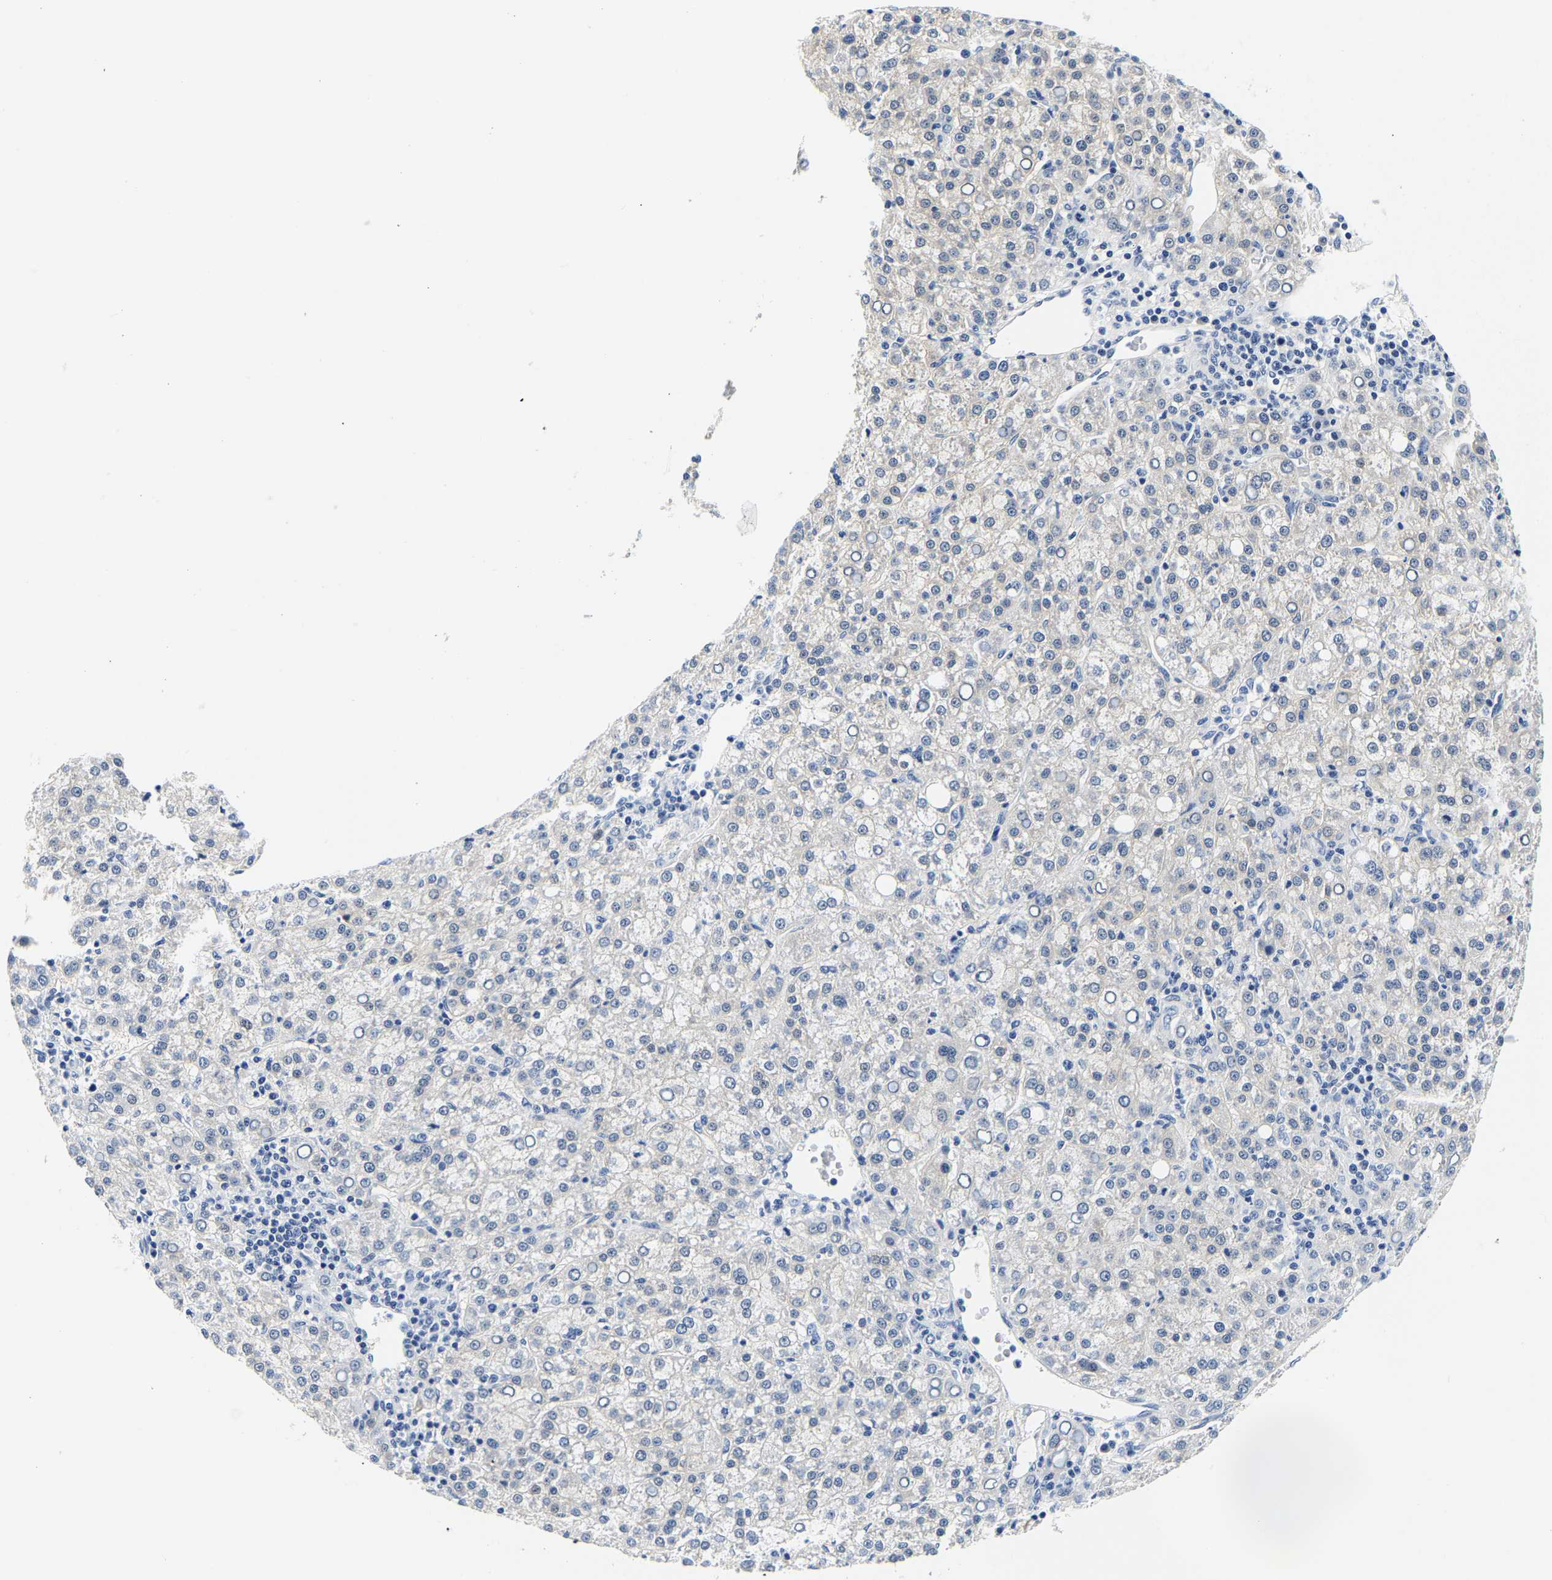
{"staining": {"intensity": "negative", "quantity": "none", "location": "none"}, "tissue": "liver cancer", "cell_type": "Tumor cells", "image_type": "cancer", "snomed": [{"axis": "morphology", "description": "Carcinoma, Hepatocellular, NOS"}, {"axis": "topography", "description": "Liver"}], "caption": "DAB (3,3'-diaminobenzidine) immunohistochemical staining of human hepatocellular carcinoma (liver) shows no significant expression in tumor cells.", "gene": "UCHL3", "patient": {"sex": "female", "age": 58}}